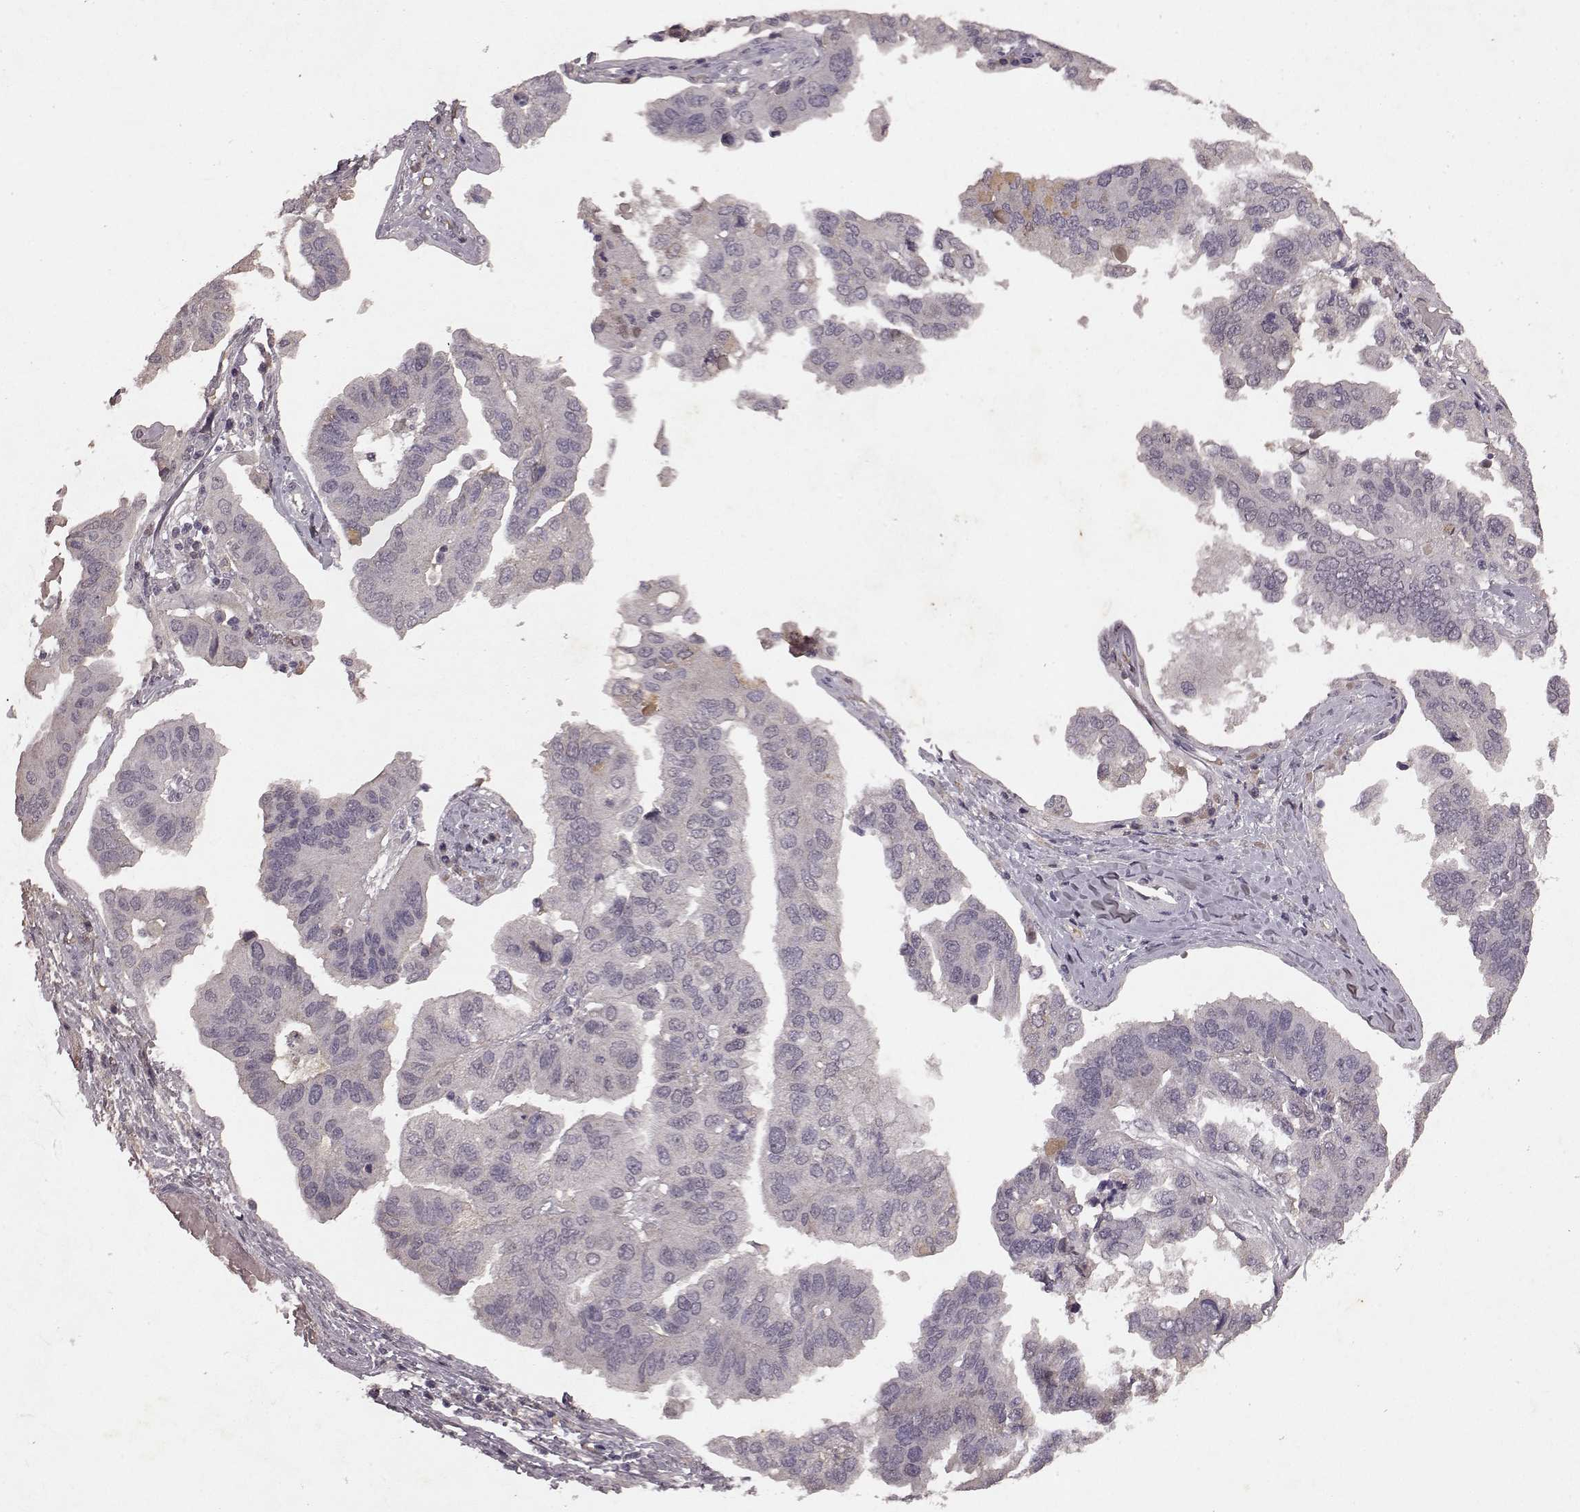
{"staining": {"intensity": "negative", "quantity": "none", "location": "none"}, "tissue": "ovarian cancer", "cell_type": "Tumor cells", "image_type": "cancer", "snomed": [{"axis": "morphology", "description": "Cystadenocarcinoma, serous, NOS"}, {"axis": "topography", "description": "Ovary"}], "caption": "This micrograph is of serous cystadenocarcinoma (ovarian) stained with IHC to label a protein in brown with the nuclei are counter-stained blue. There is no positivity in tumor cells.", "gene": "FRRS1L", "patient": {"sex": "female", "age": 79}}